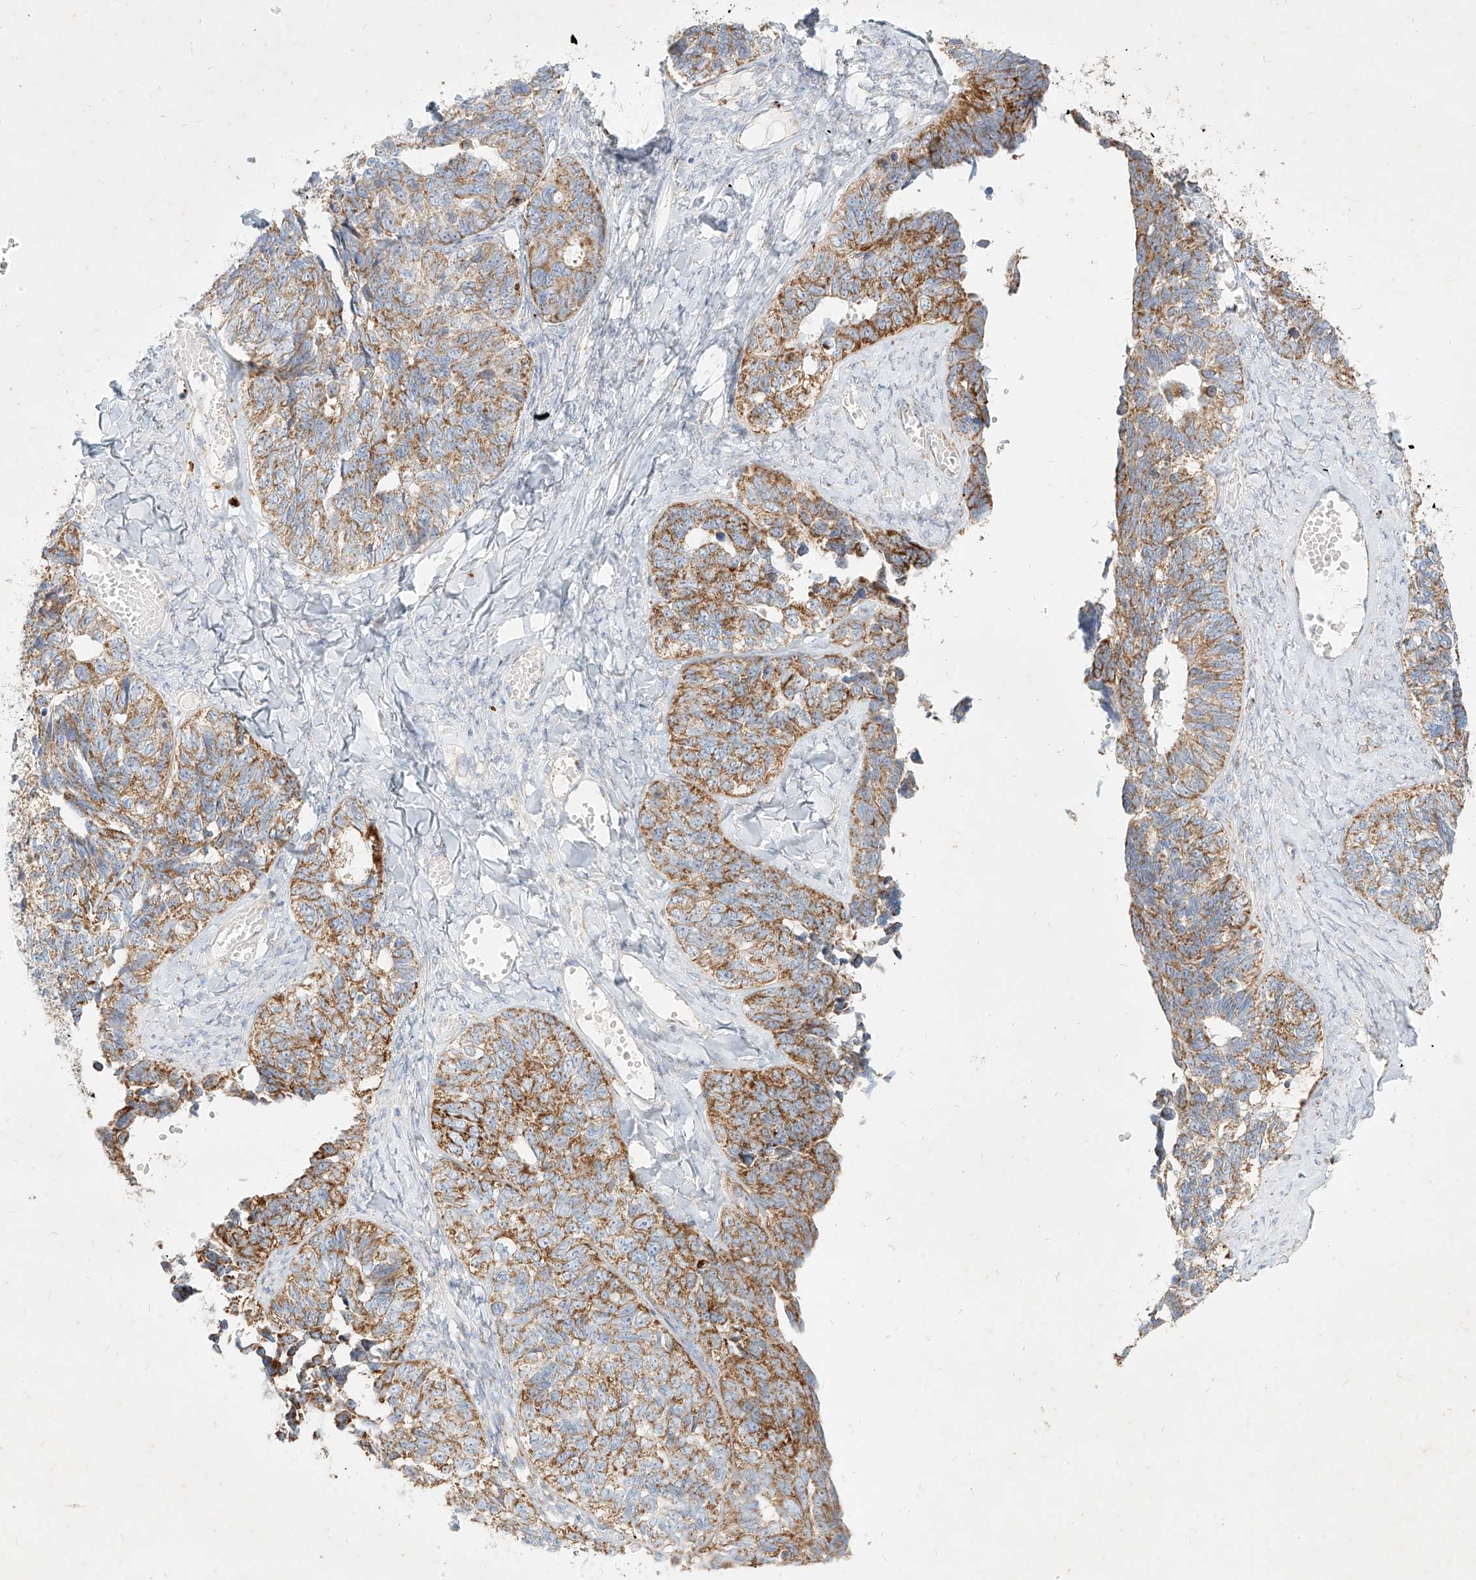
{"staining": {"intensity": "moderate", "quantity": "25%-75%", "location": "cytoplasmic/membranous"}, "tissue": "ovarian cancer", "cell_type": "Tumor cells", "image_type": "cancer", "snomed": [{"axis": "morphology", "description": "Cystadenocarcinoma, serous, NOS"}, {"axis": "topography", "description": "Ovary"}], "caption": "DAB (3,3'-diaminobenzidine) immunohistochemical staining of ovarian cancer reveals moderate cytoplasmic/membranous protein positivity in approximately 25%-75% of tumor cells.", "gene": "MTX2", "patient": {"sex": "female", "age": 79}}